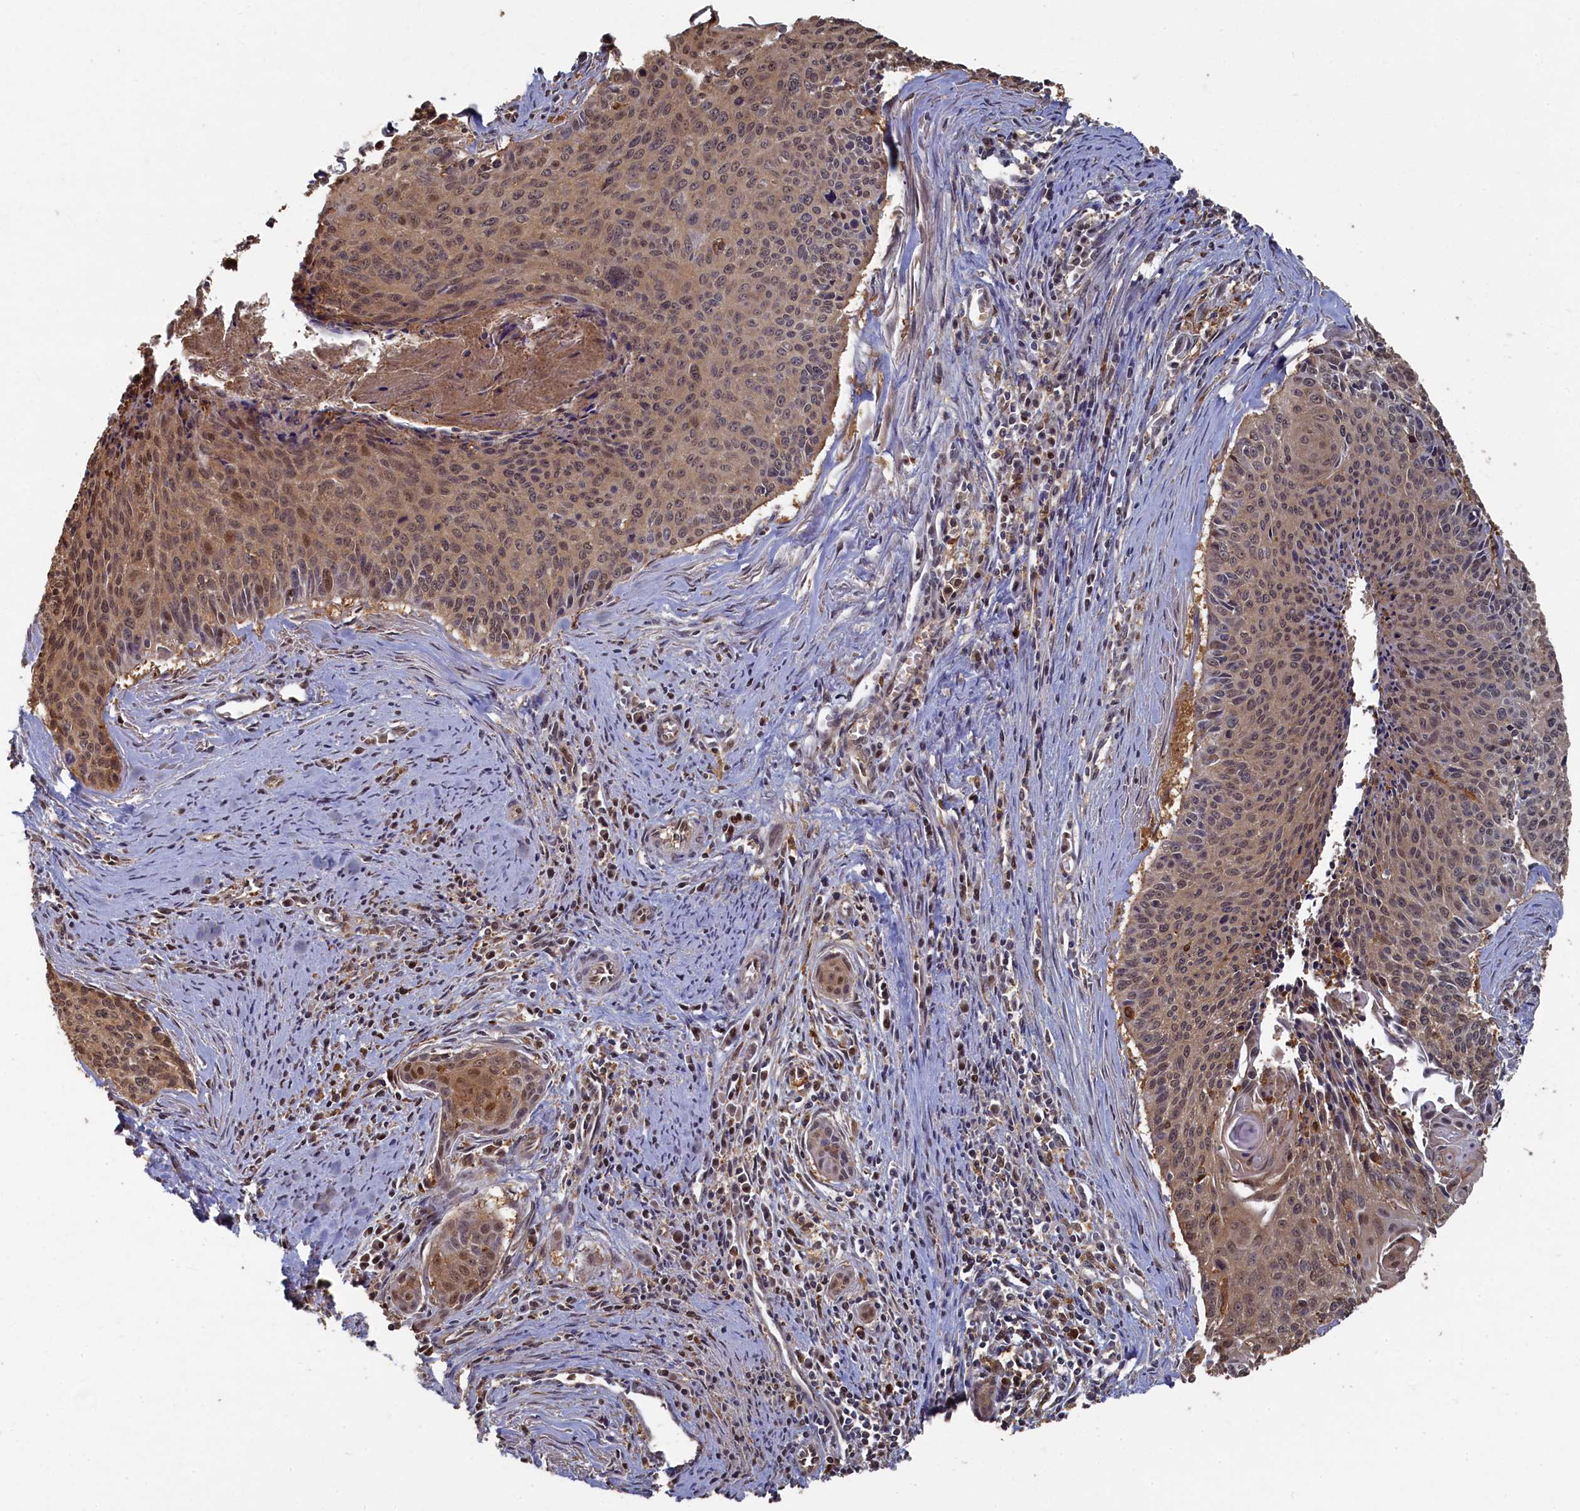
{"staining": {"intensity": "moderate", "quantity": ">75%", "location": "cytoplasmic/membranous,nuclear"}, "tissue": "cervical cancer", "cell_type": "Tumor cells", "image_type": "cancer", "snomed": [{"axis": "morphology", "description": "Squamous cell carcinoma, NOS"}, {"axis": "topography", "description": "Cervix"}], "caption": "Cervical squamous cell carcinoma stained with DAB (3,3'-diaminobenzidine) immunohistochemistry displays medium levels of moderate cytoplasmic/membranous and nuclear staining in approximately >75% of tumor cells. Using DAB (3,3'-diaminobenzidine) (brown) and hematoxylin (blue) stains, captured at high magnification using brightfield microscopy.", "gene": "UCHL3", "patient": {"sex": "female", "age": 55}}